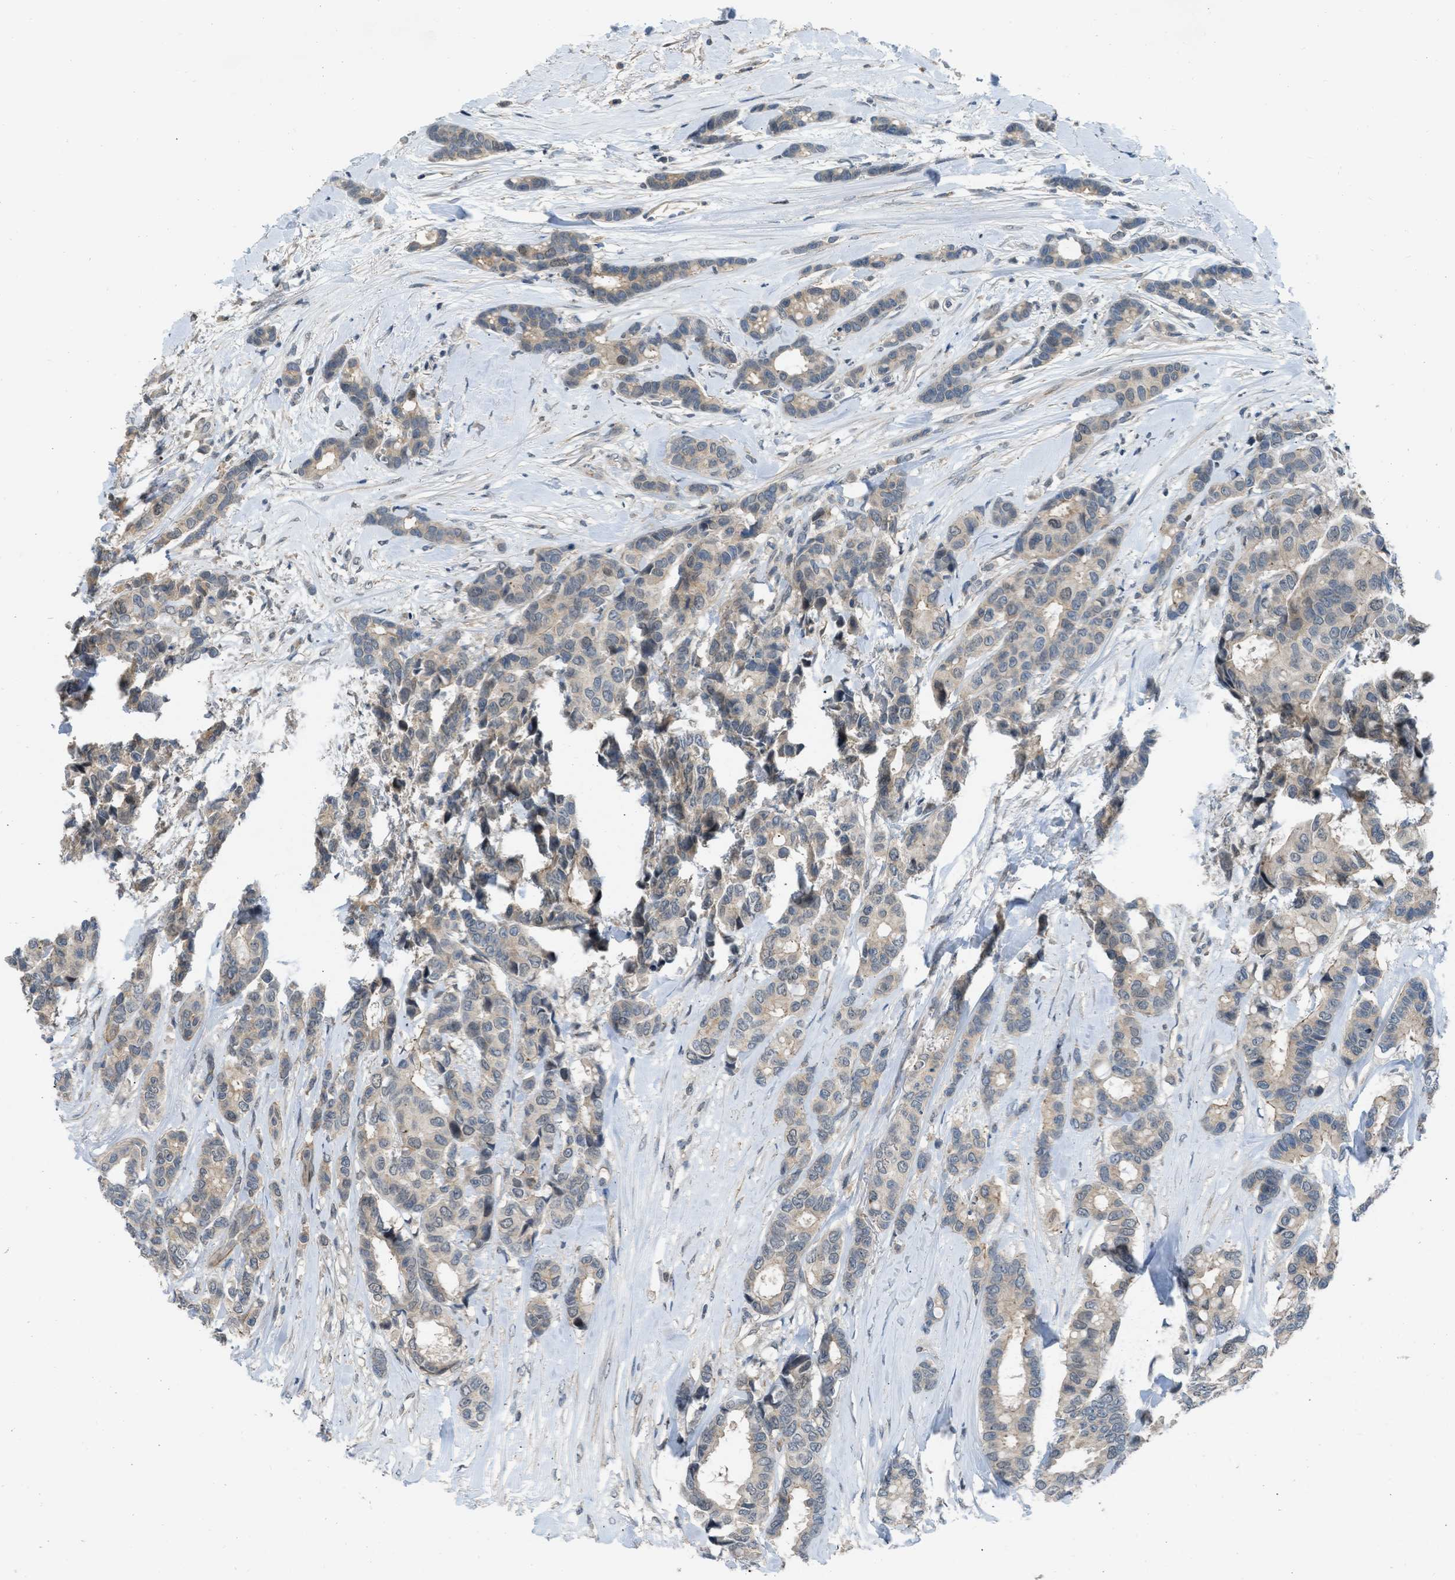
{"staining": {"intensity": "weak", "quantity": "<25%", "location": "cytoplasmic/membranous"}, "tissue": "breast cancer", "cell_type": "Tumor cells", "image_type": "cancer", "snomed": [{"axis": "morphology", "description": "Duct carcinoma"}, {"axis": "topography", "description": "Breast"}], "caption": "Protein analysis of breast cancer (intraductal carcinoma) exhibits no significant staining in tumor cells. Nuclei are stained in blue.", "gene": "TTBK2", "patient": {"sex": "female", "age": 87}}